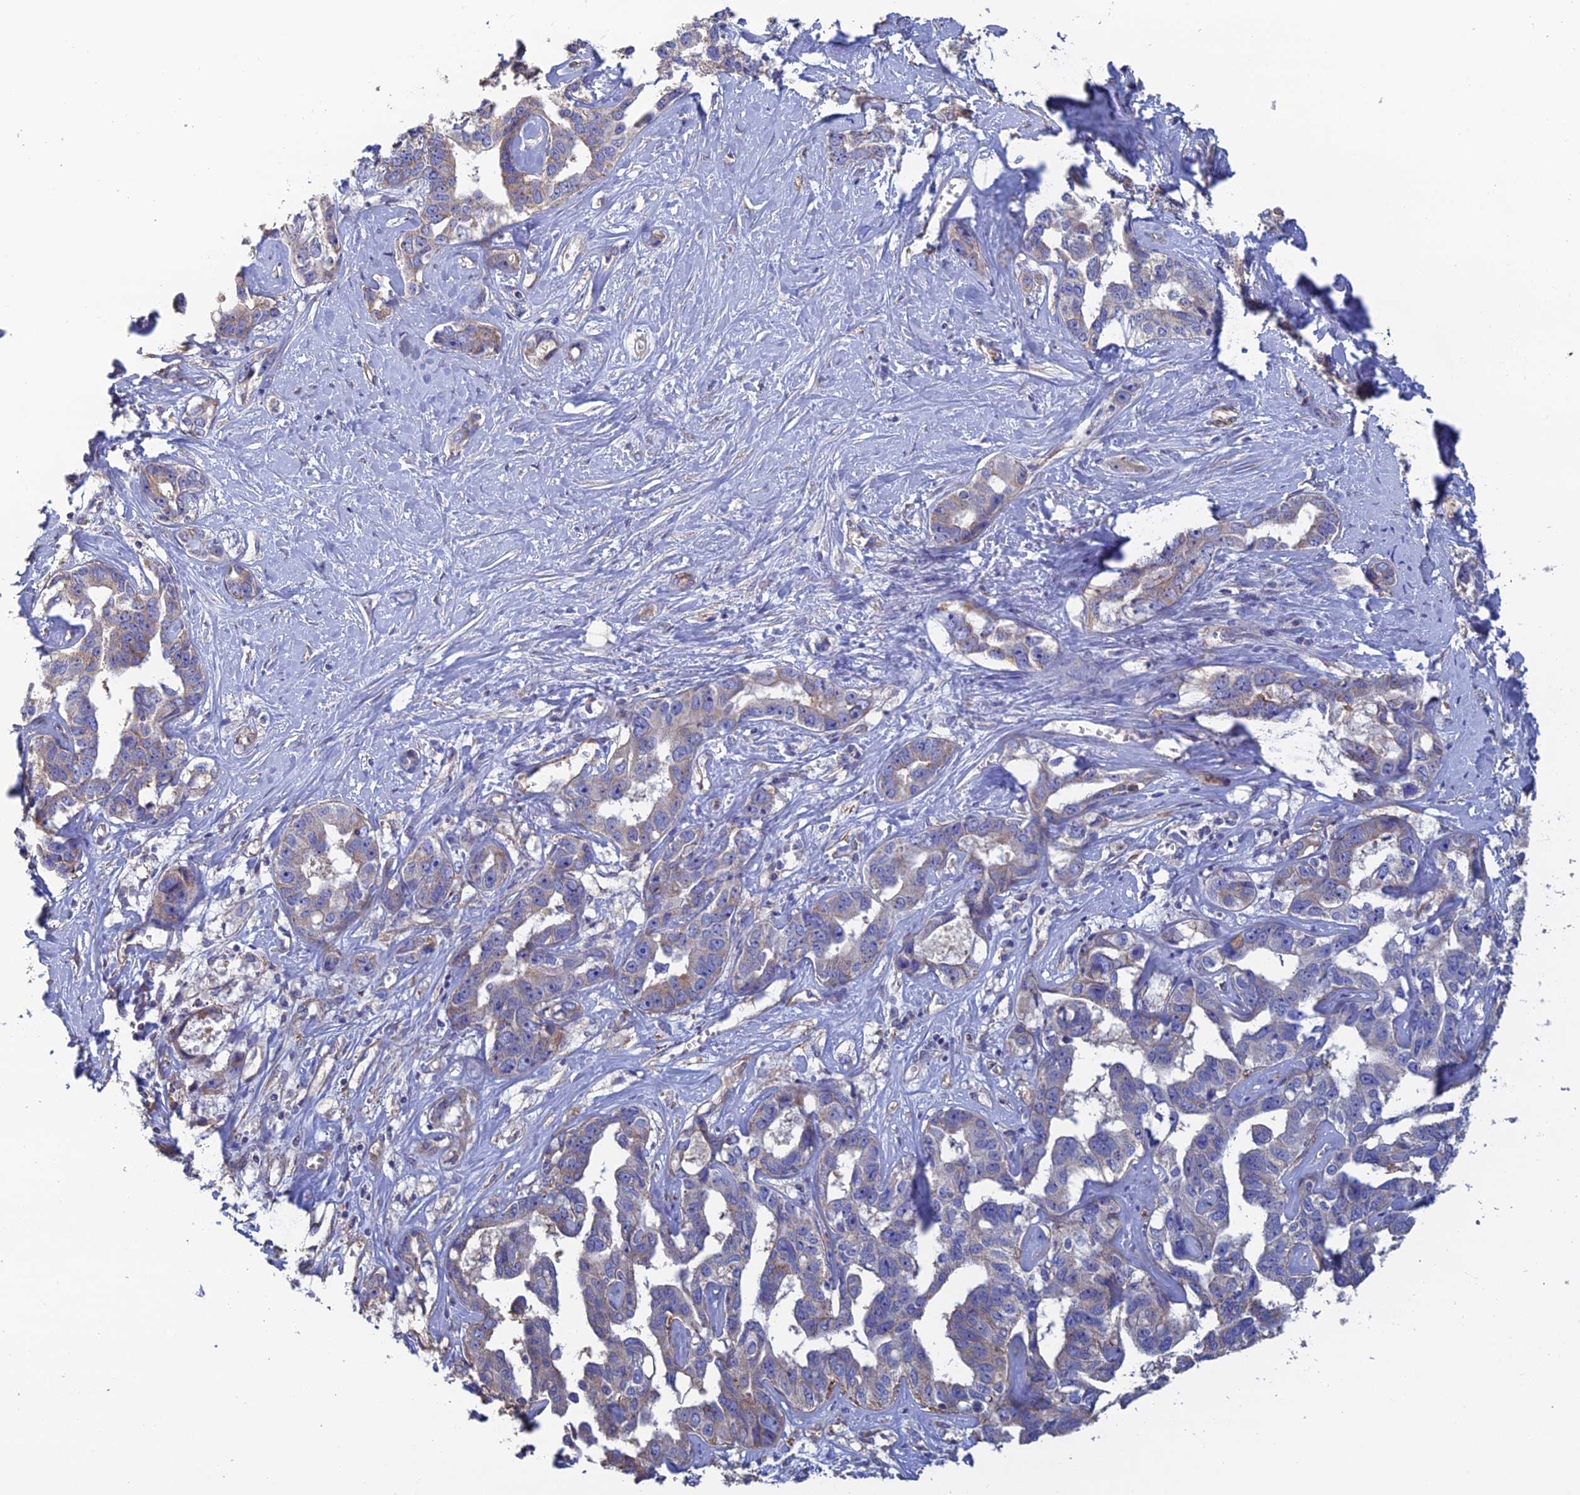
{"staining": {"intensity": "weak", "quantity": "<25%", "location": "cytoplasmic/membranous"}, "tissue": "liver cancer", "cell_type": "Tumor cells", "image_type": "cancer", "snomed": [{"axis": "morphology", "description": "Cholangiocarcinoma"}, {"axis": "topography", "description": "Liver"}], "caption": "Tumor cells are negative for brown protein staining in liver cancer (cholangiocarcinoma).", "gene": "PCDHA5", "patient": {"sex": "male", "age": 59}}